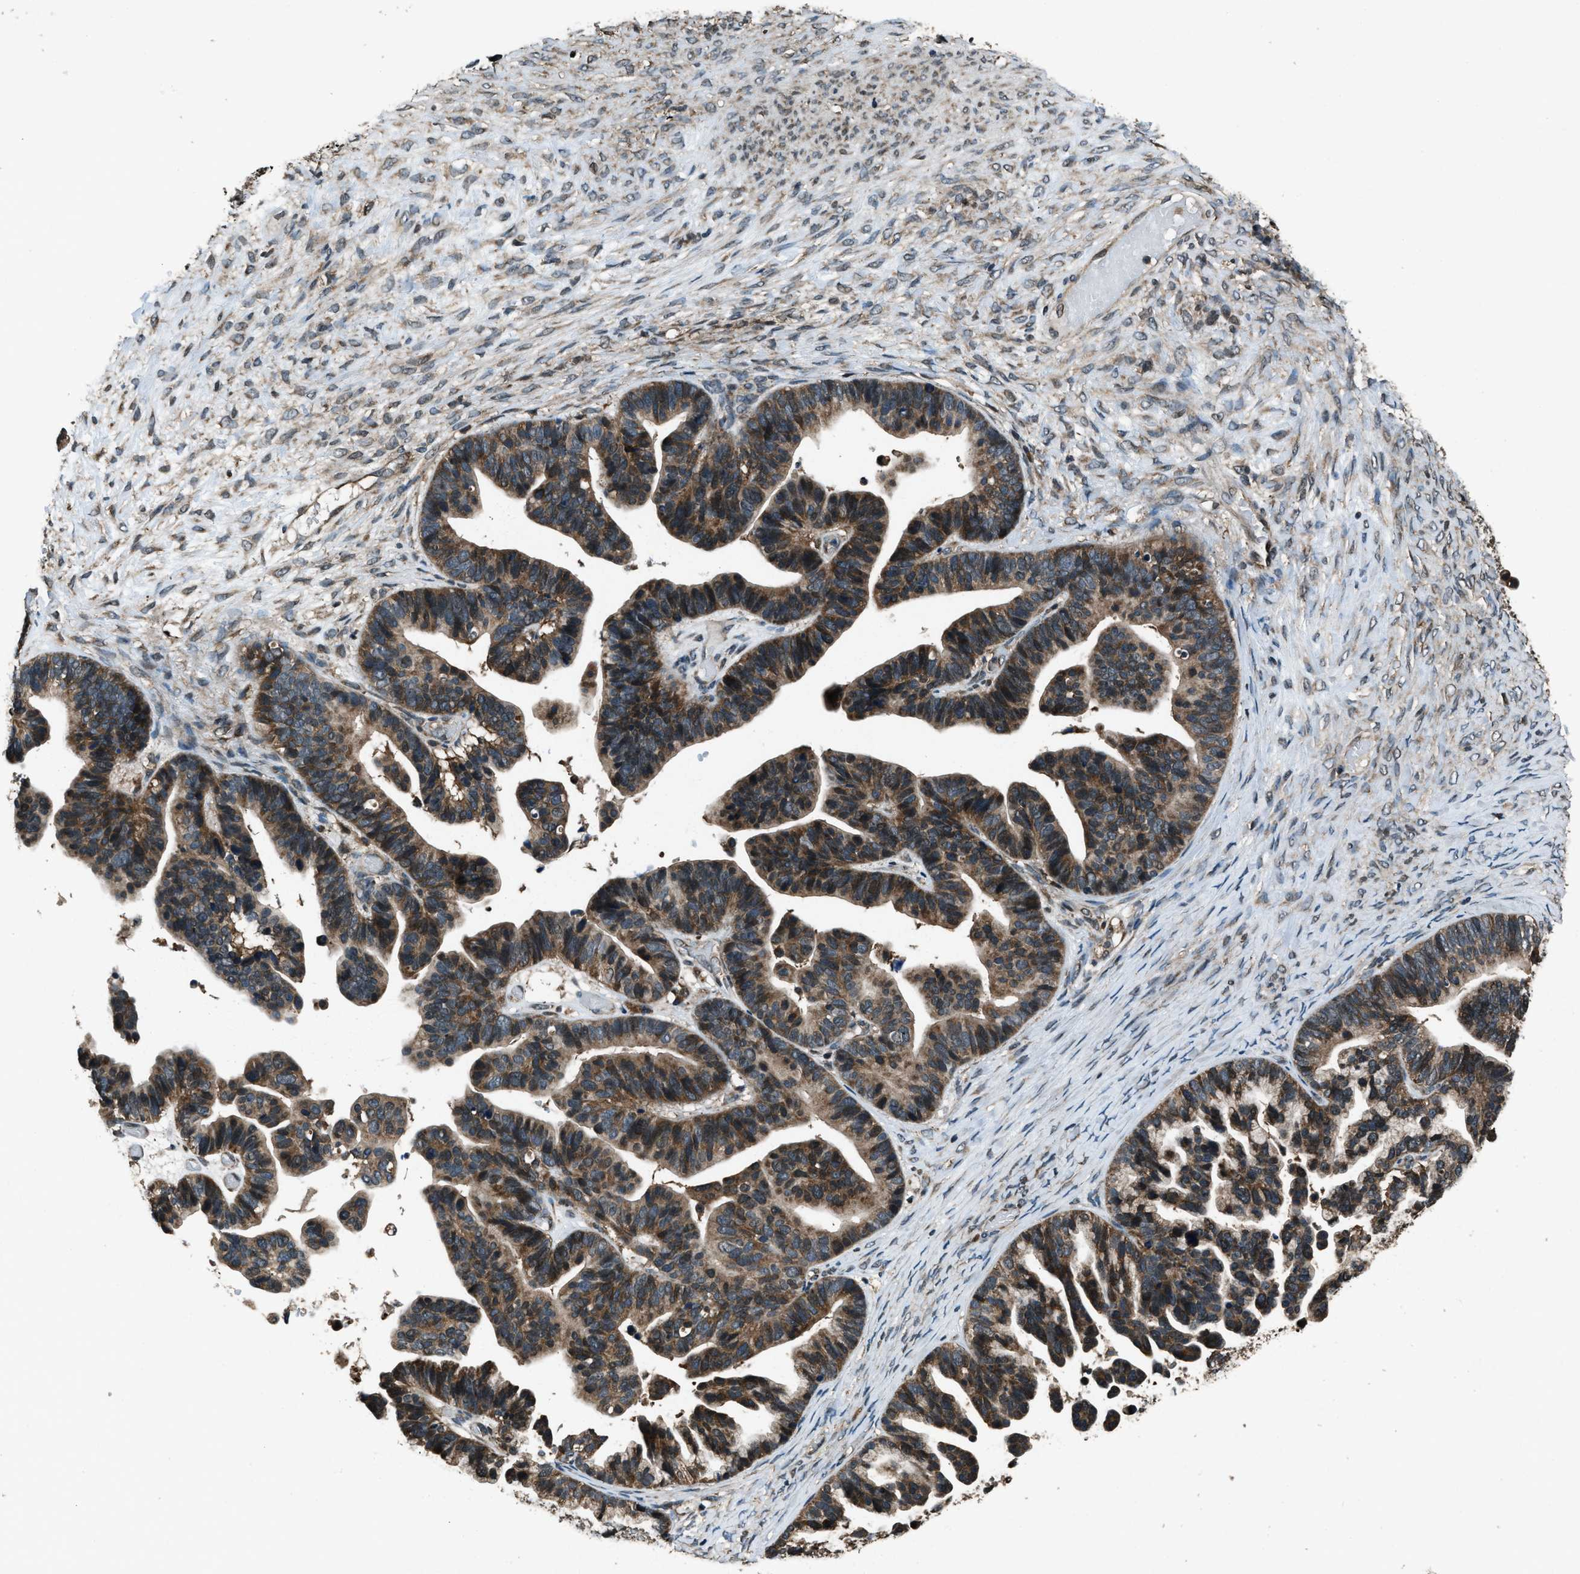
{"staining": {"intensity": "moderate", "quantity": ">75%", "location": "cytoplasmic/membranous"}, "tissue": "ovarian cancer", "cell_type": "Tumor cells", "image_type": "cancer", "snomed": [{"axis": "morphology", "description": "Cystadenocarcinoma, serous, NOS"}, {"axis": "topography", "description": "Ovary"}], "caption": "A histopathology image of human serous cystadenocarcinoma (ovarian) stained for a protein displays moderate cytoplasmic/membranous brown staining in tumor cells.", "gene": "TRIM4", "patient": {"sex": "female", "age": 56}}